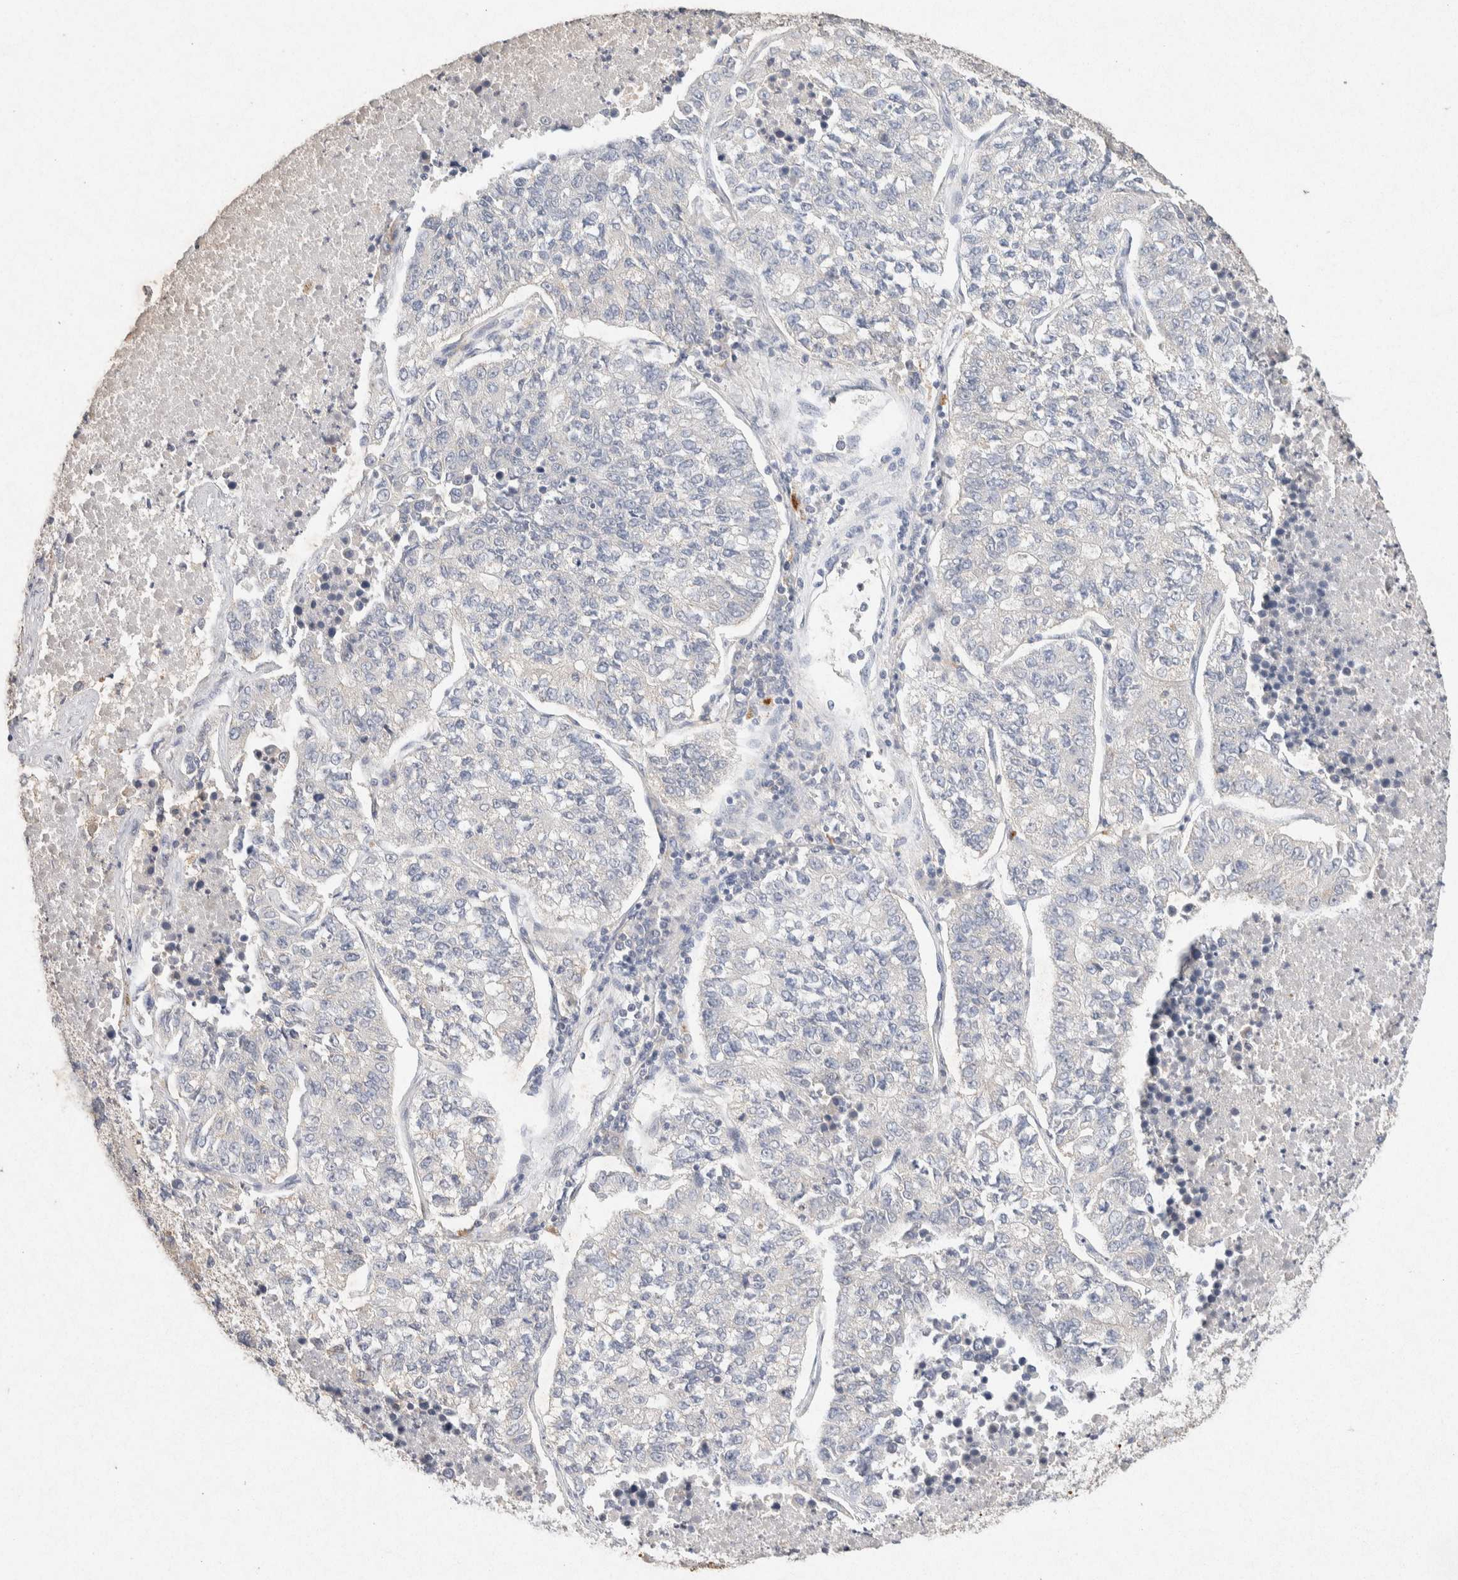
{"staining": {"intensity": "negative", "quantity": "none", "location": "none"}, "tissue": "lung cancer", "cell_type": "Tumor cells", "image_type": "cancer", "snomed": [{"axis": "morphology", "description": "Adenocarcinoma, NOS"}, {"axis": "topography", "description": "Lung"}], "caption": "The photomicrograph exhibits no staining of tumor cells in lung cancer (adenocarcinoma).", "gene": "GNAI1", "patient": {"sex": "male", "age": 49}}